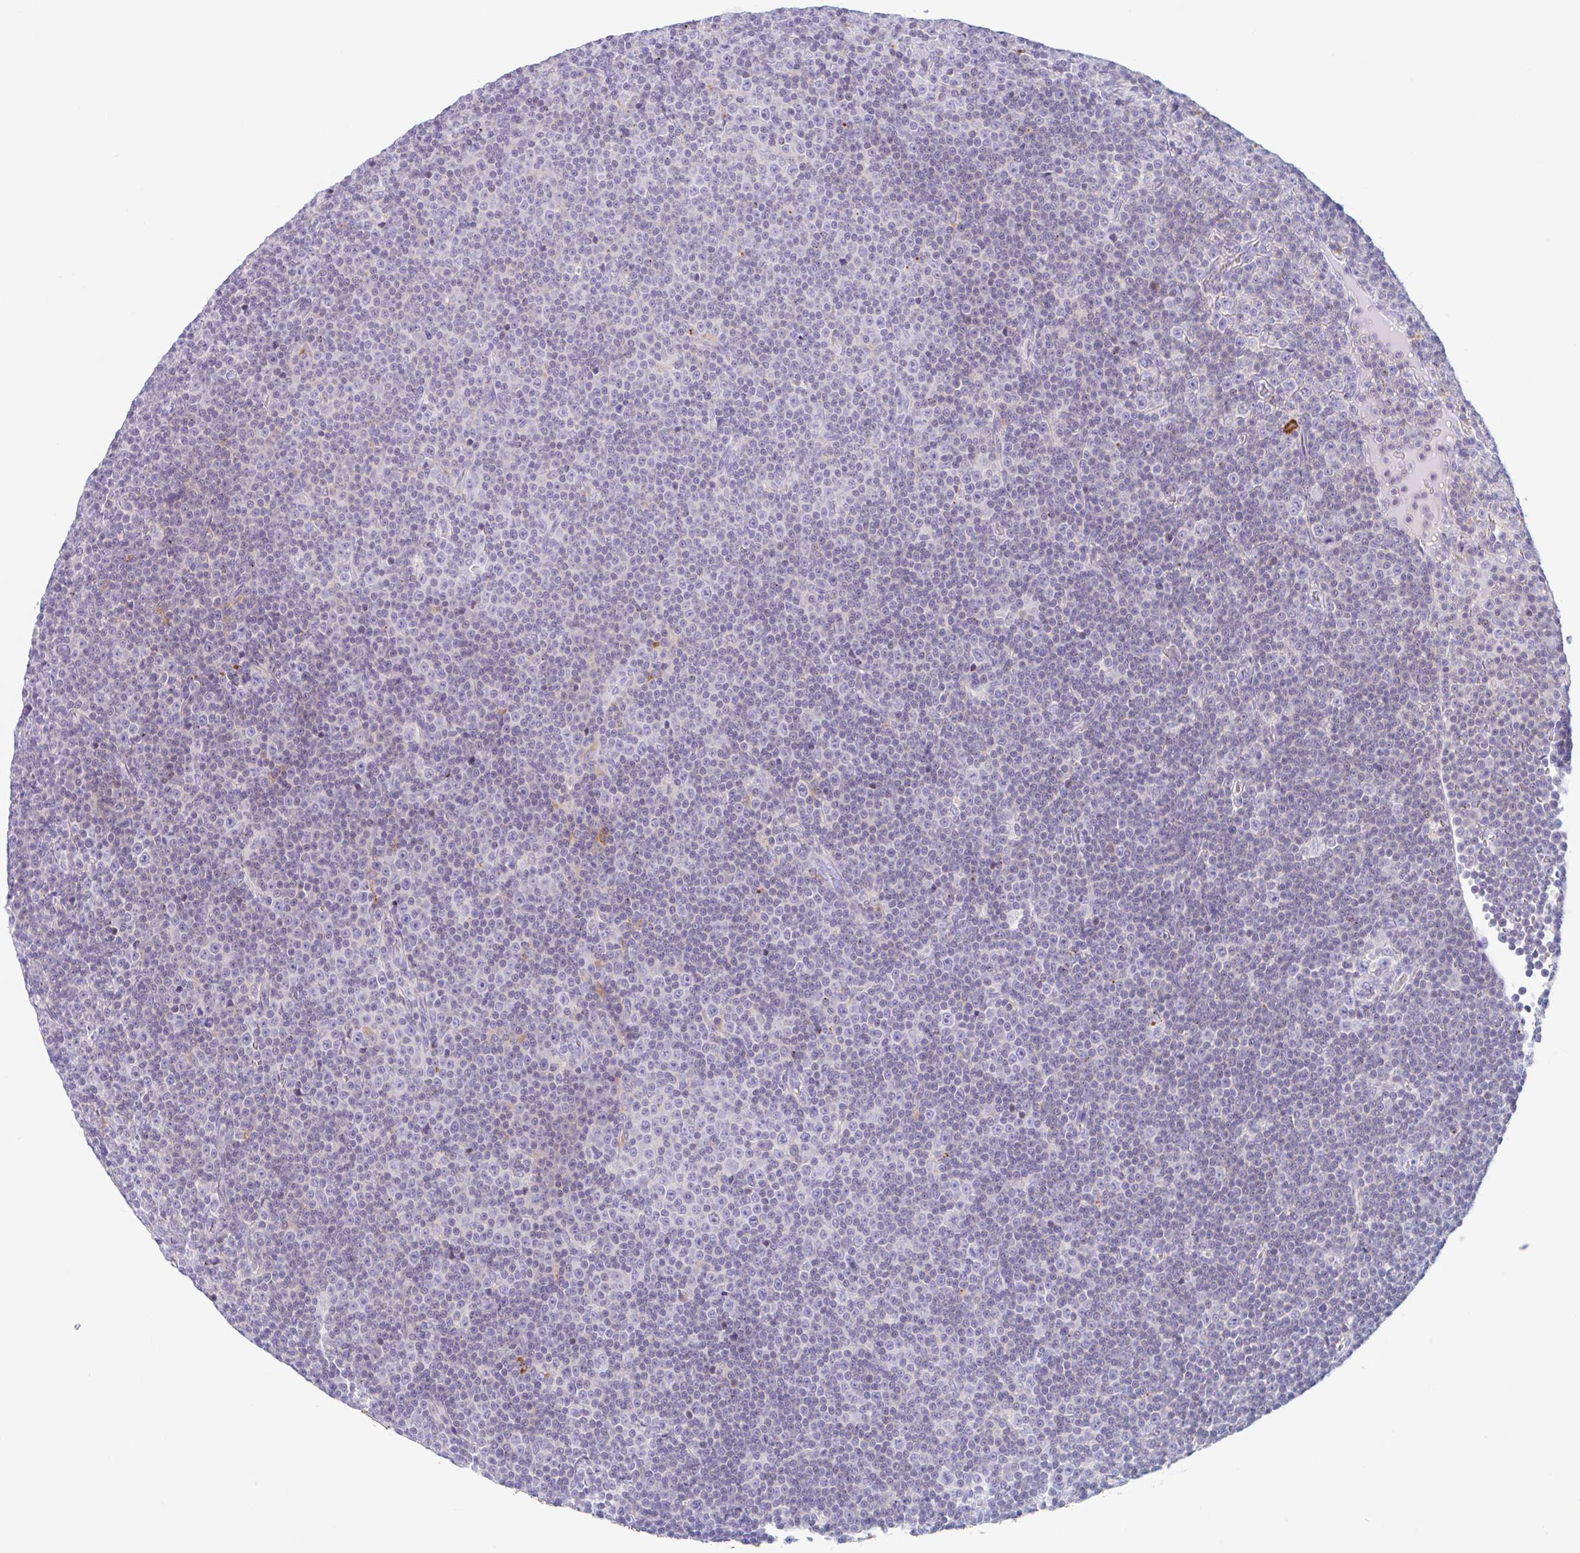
{"staining": {"intensity": "negative", "quantity": "none", "location": "none"}, "tissue": "lymphoma", "cell_type": "Tumor cells", "image_type": "cancer", "snomed": [{"axis": "morphology", "description": "Malignant lymphoma, non-Hodgkin's type, Low grade"}, {"axis": "topography", "description": "Lymph node"}], "caption": "Micrograph shows no significant protein staining in tumor cells of lymphoma.", "gene": "ANKRD9", "patient": {"sex": "female", "age": 67}}